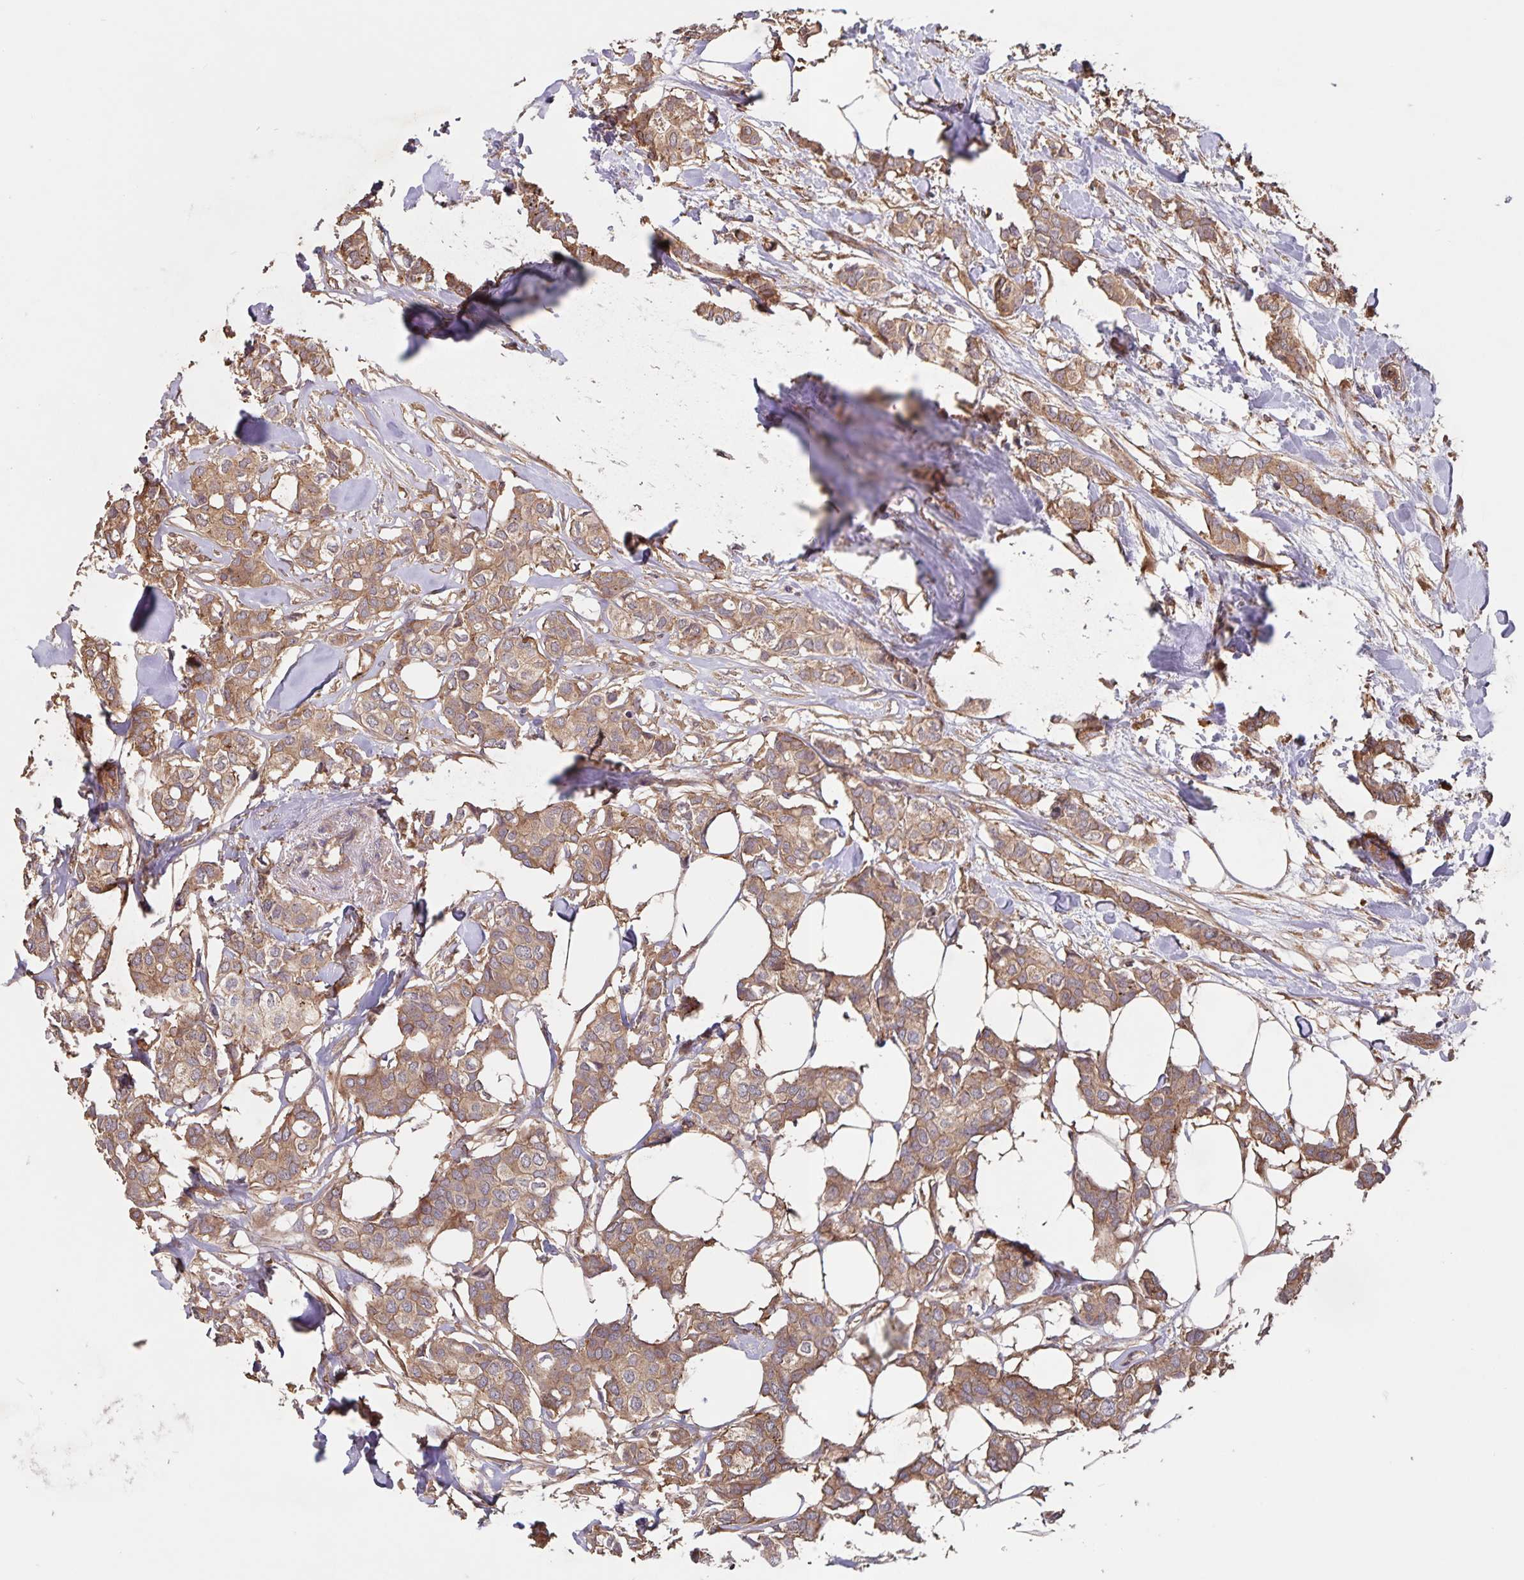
{"staining": {"intensity": "moderate", "quantity": ">75%", "location": "cytoplasmic/membranous"}, "tissue": "breast cancer", "cell_type": "Tumor cells", "image_type": "cancer", "snomed": [{"axis": "morphology", "description": "Duct carcinoma"}, {"axis": "topography", "description": "Breast"}], "caption": "Immunohistochemical staining of intraductal carcinoma (breast) exhibits moderate cytoplasmic/membranous protein expression in about >75% of tumor cells. (Stains: DAB in brown, nuclei in blue, Microscopy: brightfield microscopy at high magnification).", "gene": "FBXL16", "patient": {"sex": "female", "age": 62}}